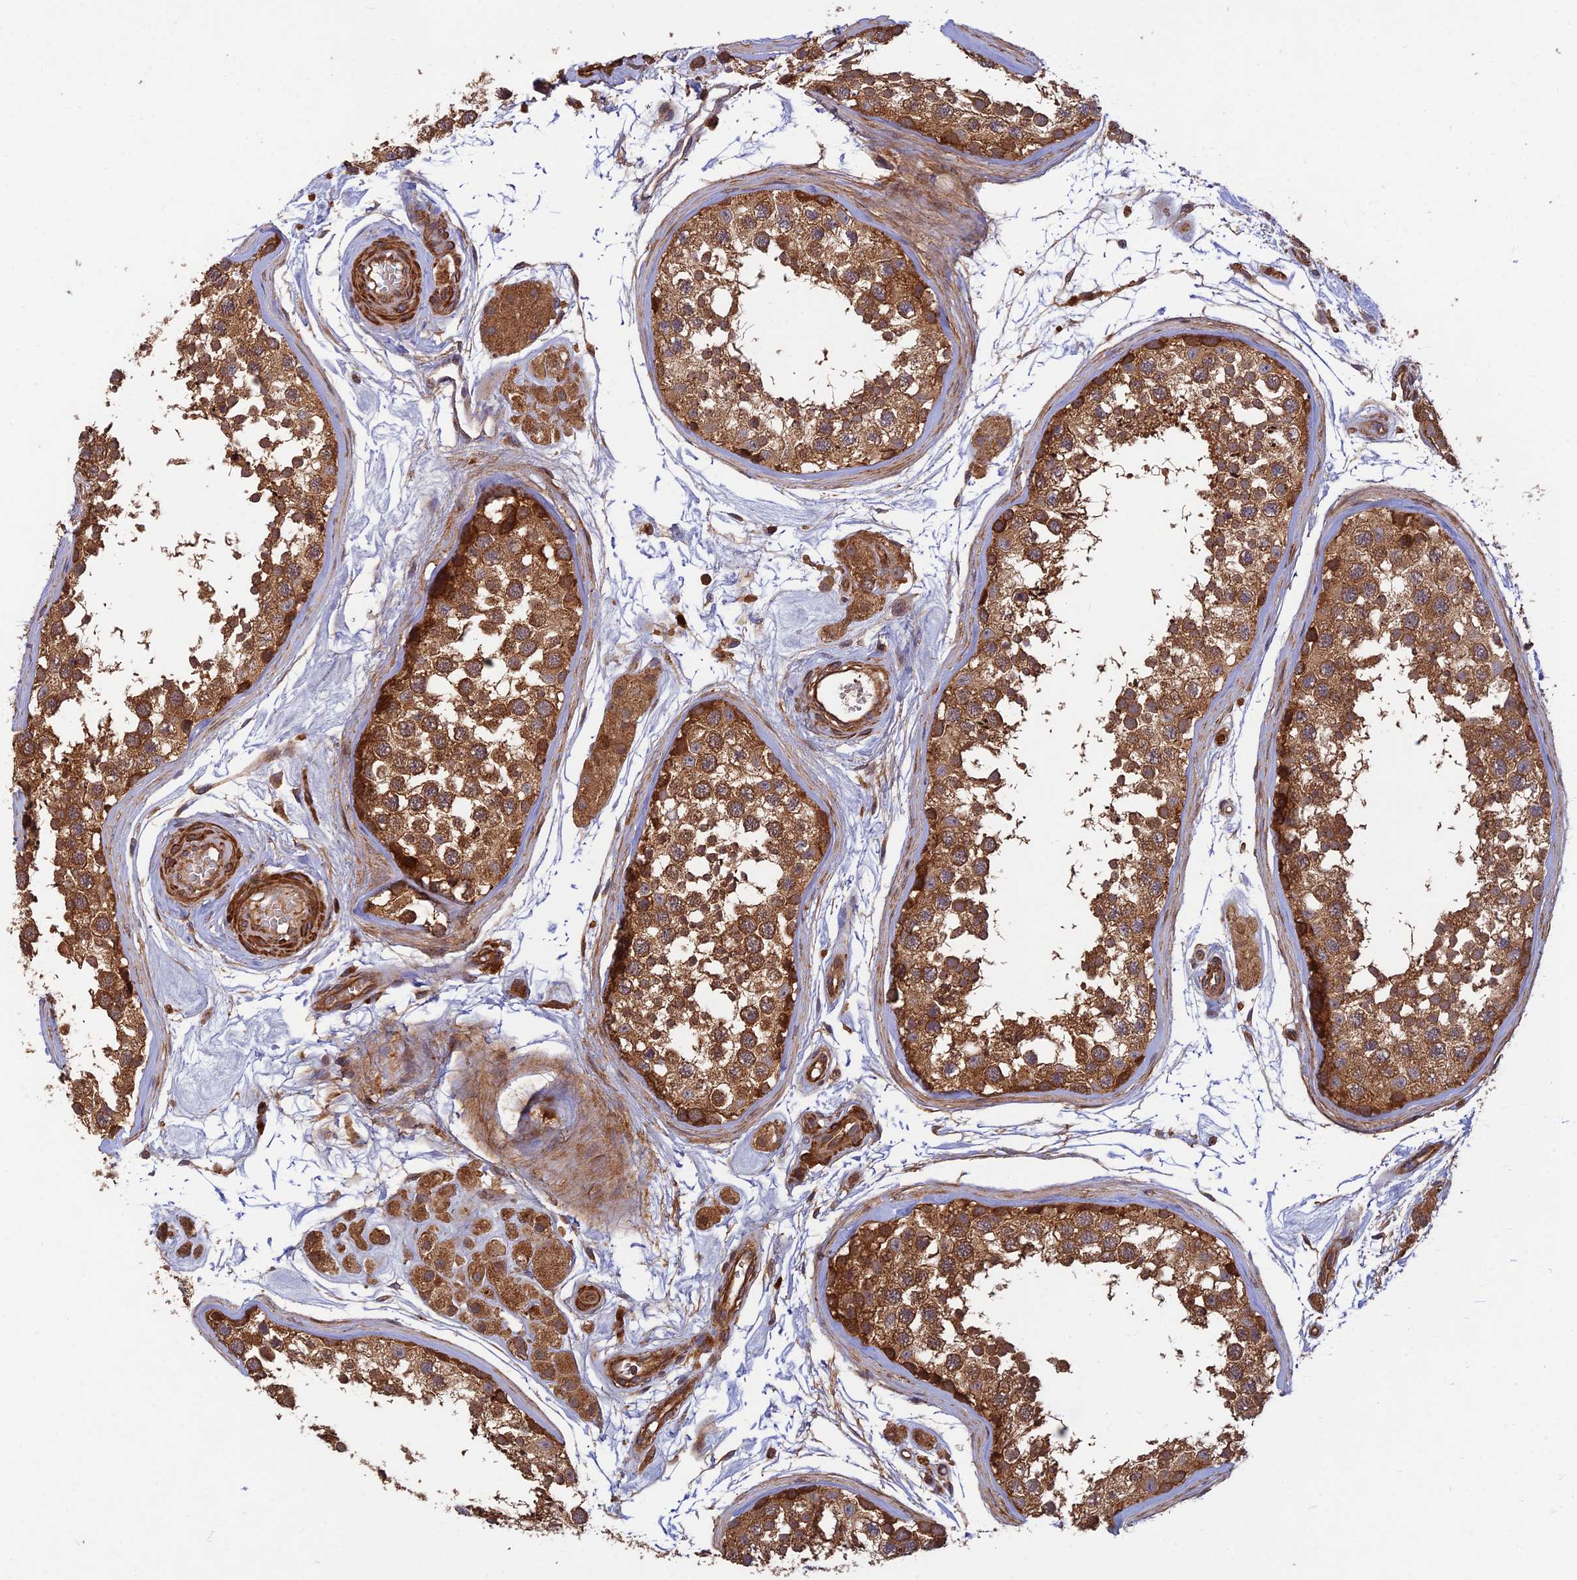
{"staining": {"intensity": "strong", "quantity": ">75%", "location": "cytoplasmic/membranous"}, "tissue": "testis", "cell_type": "Cells in seminiferous ducts", "image_type": "normal", "snomed": [{"axis": "morphology", "description": "Normal tissue, NOS"}, {"axis": "topography", "description": "Testis"}], "caption": "High-magnification brightfield microscopy of unremarkable testis stained with DAB (brown) and counterstained with hematoxylin (blue). cells in seminiferous ducts exhibit strong cytoplasmic/membranous positivity is identified in about>75% of cells.", "gene": "RELCH", "patient": {"sex": "male", "age": 56}}